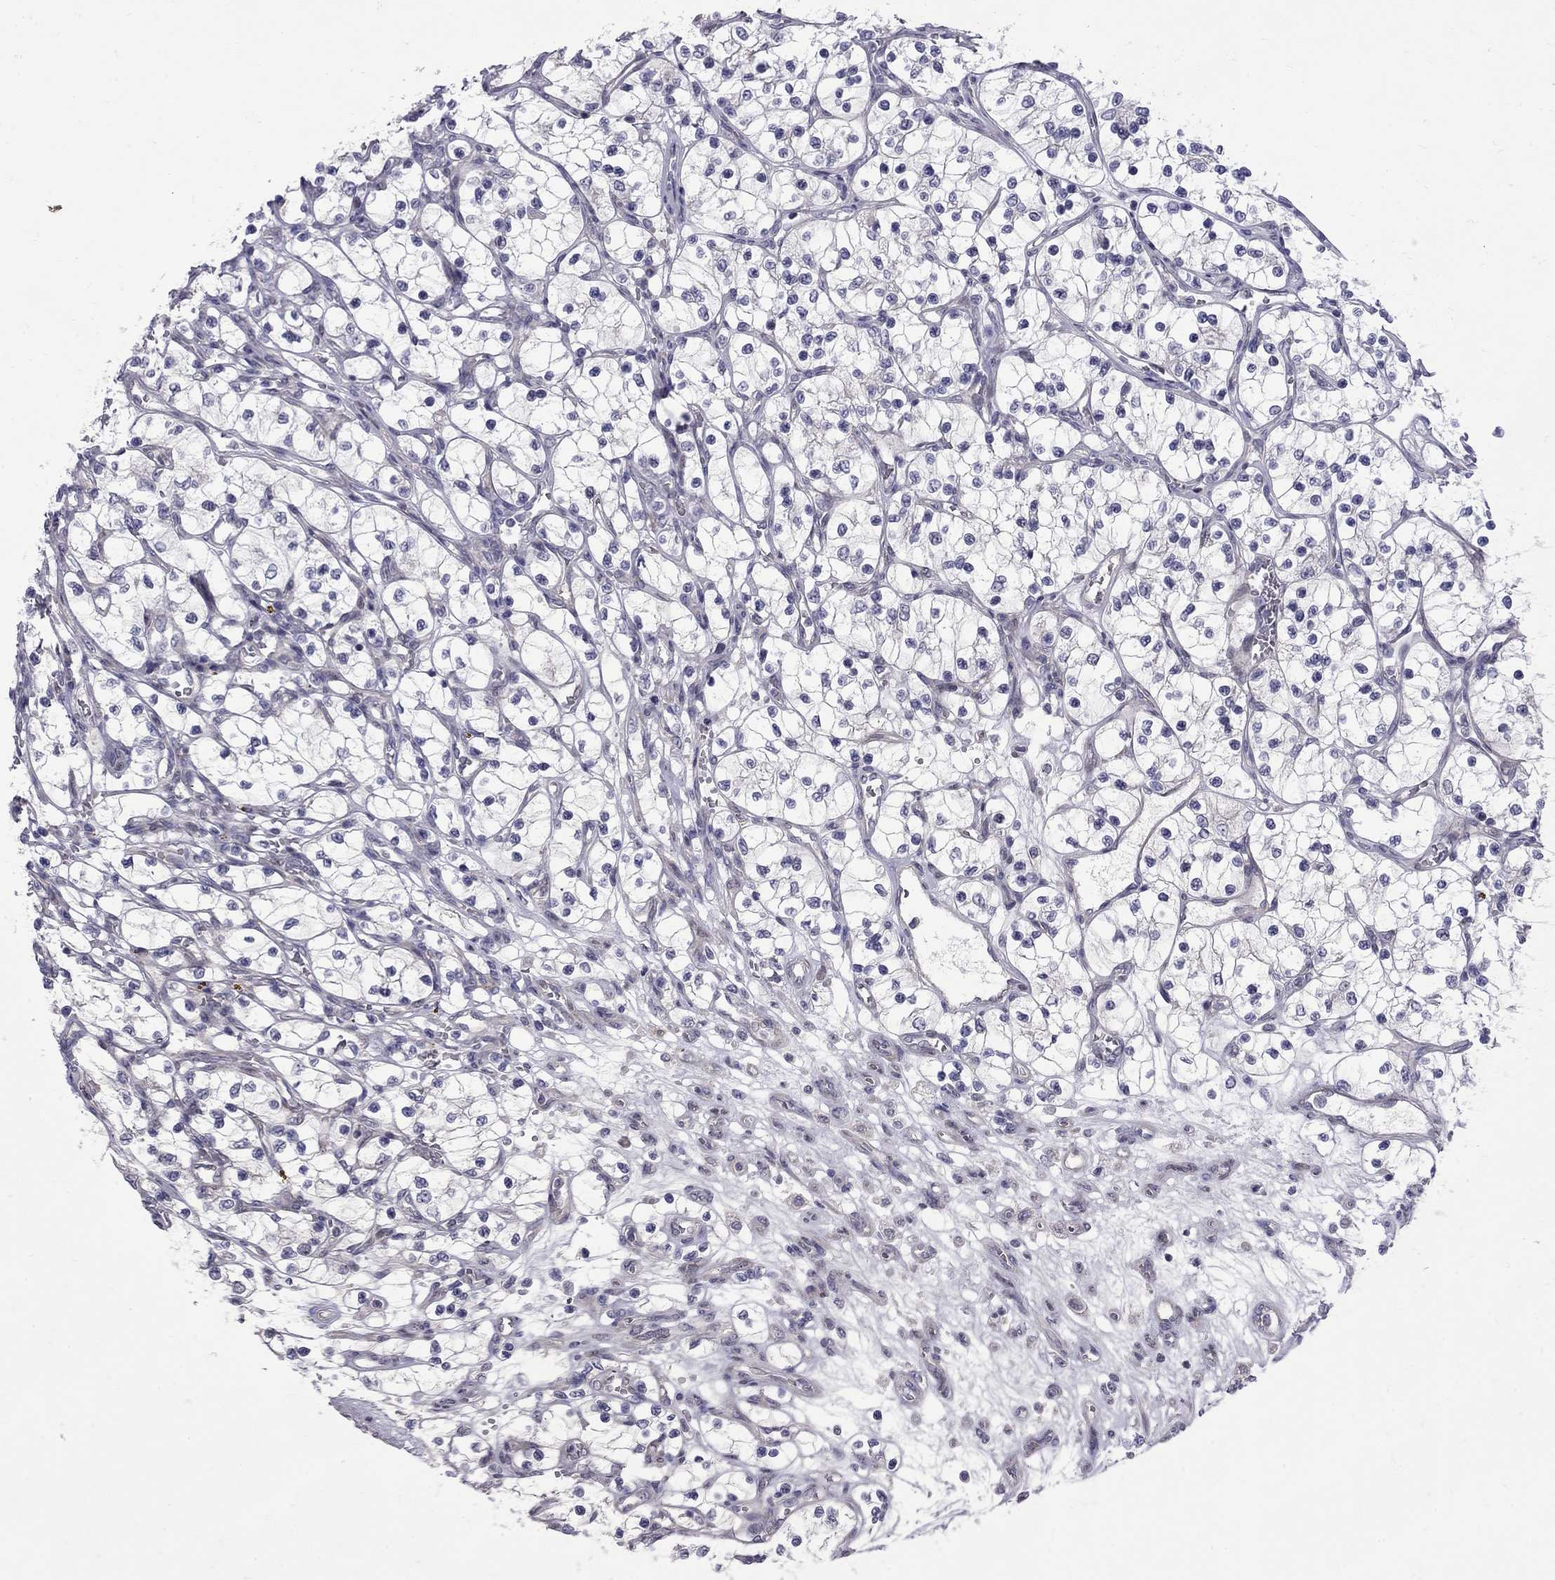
{"staining": {"intensity": "negative", "quantity": "none", "location": "none"}, "tissue": "renal cancer", "cell_type": "Tumor cells", "image_type": "cancer", "snomed": [{"axis": "morphology", "description": "Adenocarcinoma, NOS"}, {"axis": "topography", "description": "Kidney"}], "caption": "An IHC histopathology image of renal cancer (adenocarcinoma) is shown. There is no staining in tumor cells of renal cancer (adenocarcinoma).", "gene": "NRARP", "patient": {"sex": "female", "age": 69}}